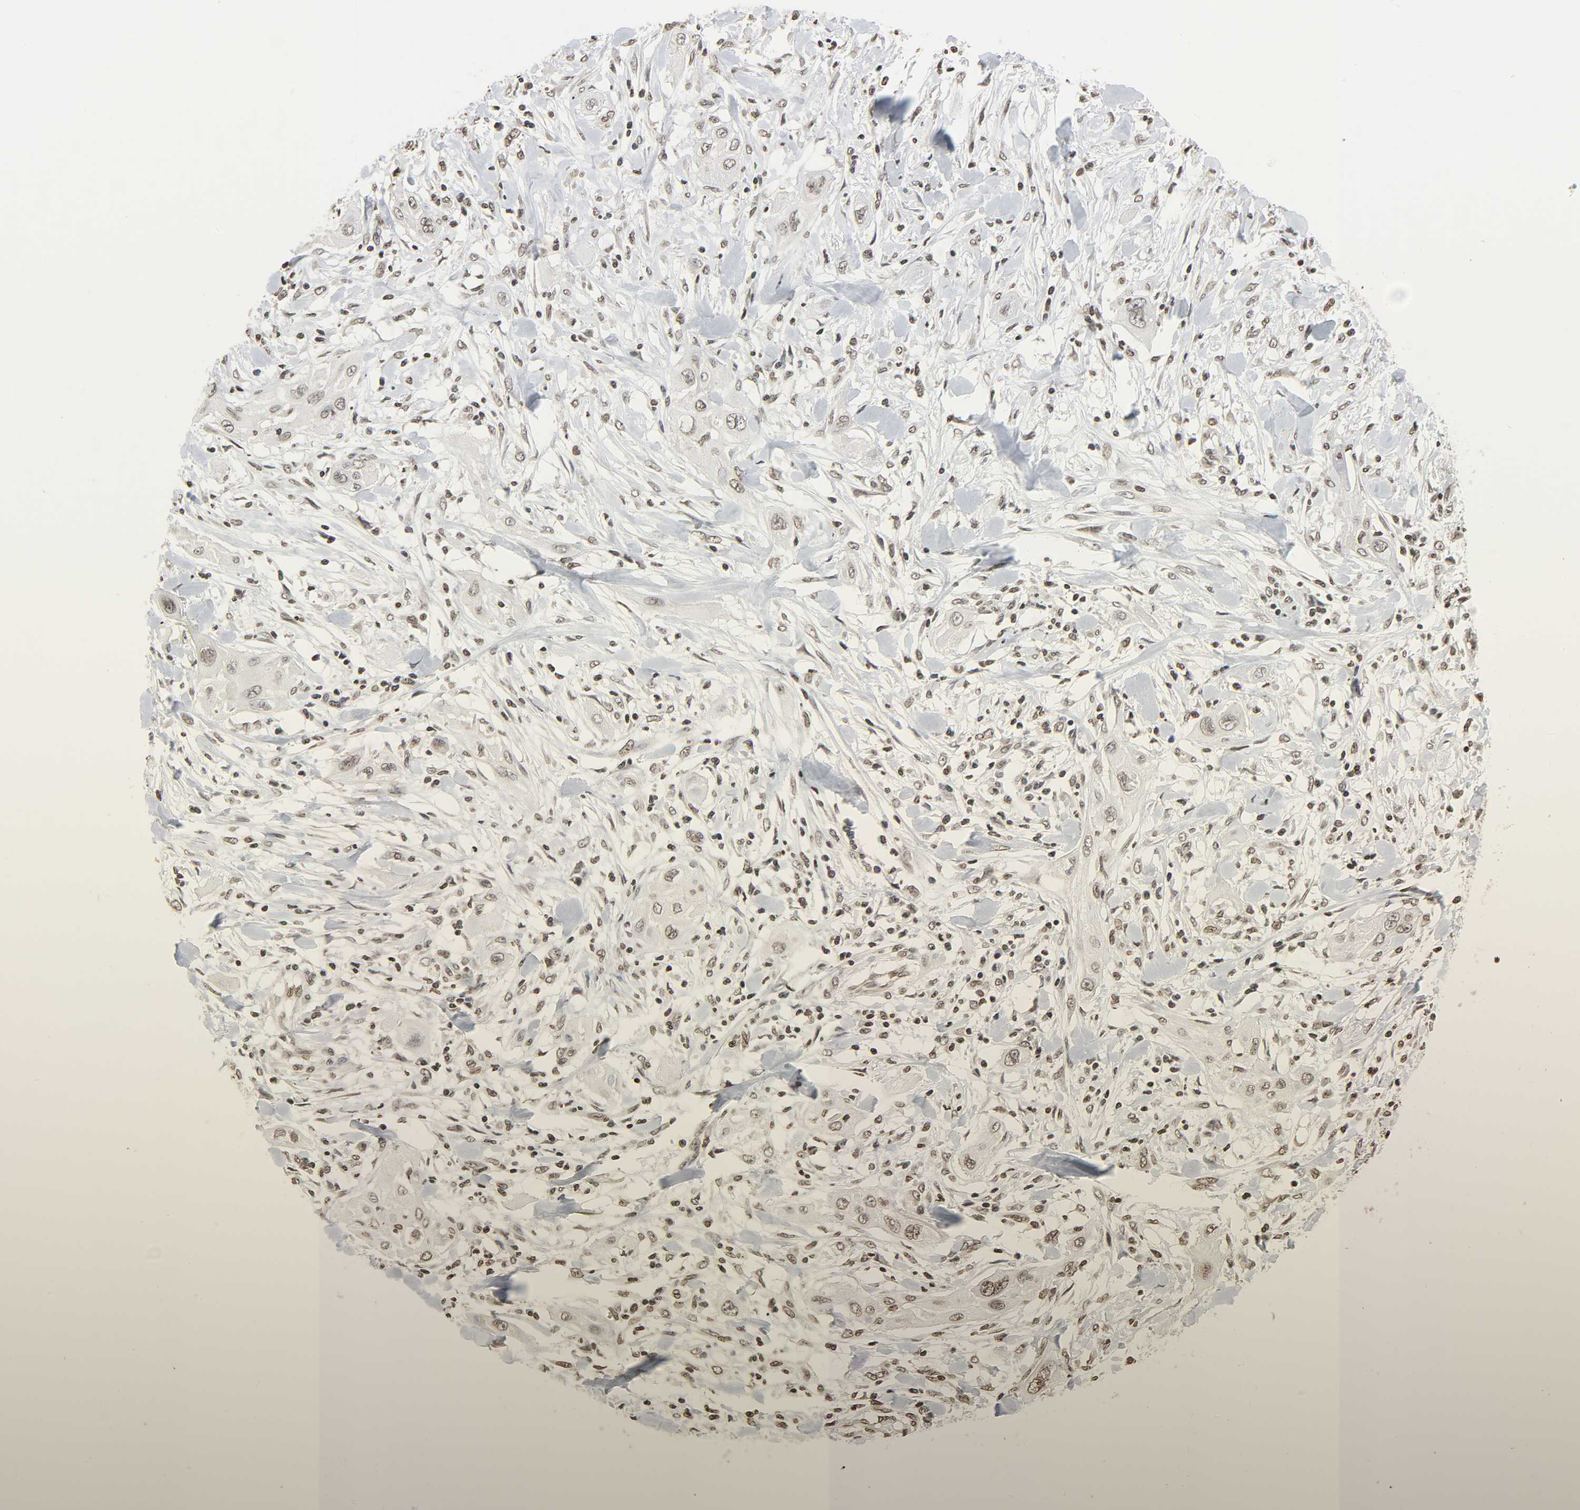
{"staining": {"intensity": "weak", "quantity": ">75%", "location": "nuclear"}, "tissue": "lung cancer", "cell_type": "Tumor cells", "image_type": "cancer", "snomed": [{"axis": "morphology", "description": "Squamous cell carcinoma, NOS"}, {"axis": "topography", "description": "Lung"}], "caption": "Squamous cell carcinoma (lung) stained for a protein (brown) demonstrates weak nuclear positive staining in about >75% of tumor cells.", "gene": "ELAVL1", "patient": {"sex": "female", "age": 47}}